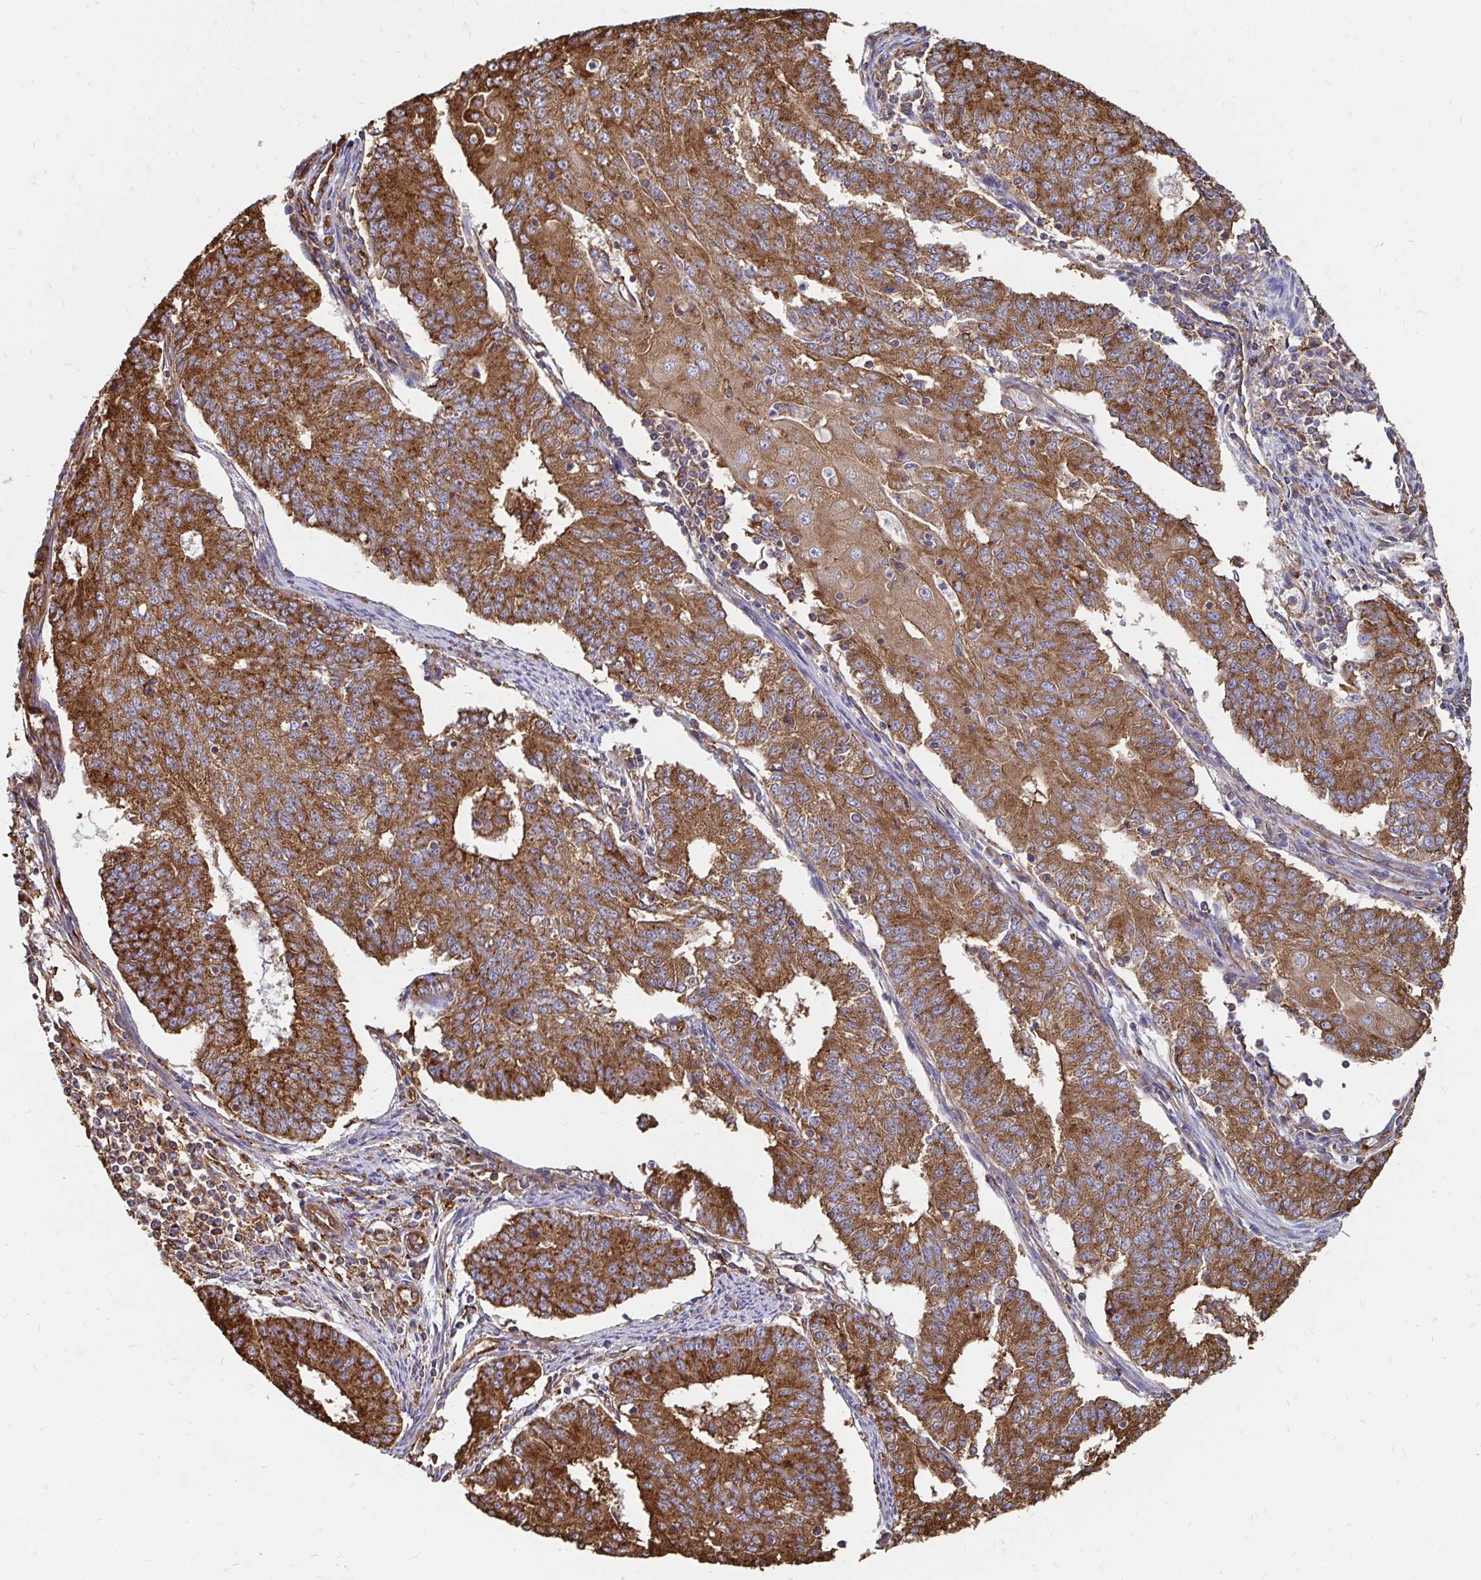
{"staining": {"intensity": "strong", "quantity": ">75%", "location": "cytoplasmic/membranous"}, "tissue": "endometrial cancer", "cell_type": "Tumor cells", "image_type": "cancer", "snomed": [{"axis": "morphology", "description": "Adenocarcinoma, NOS"}, {"axis": "topography", "description": "Endometrium"}], "caption": "Immunohistochemistry (IHC) histopathology image of neoplastic tissue: endometrial cancer (adenocarcinoma) stained using IHC demonstrates high levels of strong protein expression localized specifically in the cytoplasmic/membranous of tumor cells, appearing as a cytoplasmic/membranous brown color.", "gene": "CLTC", "patient": {"sex": "female", "age": 56}}